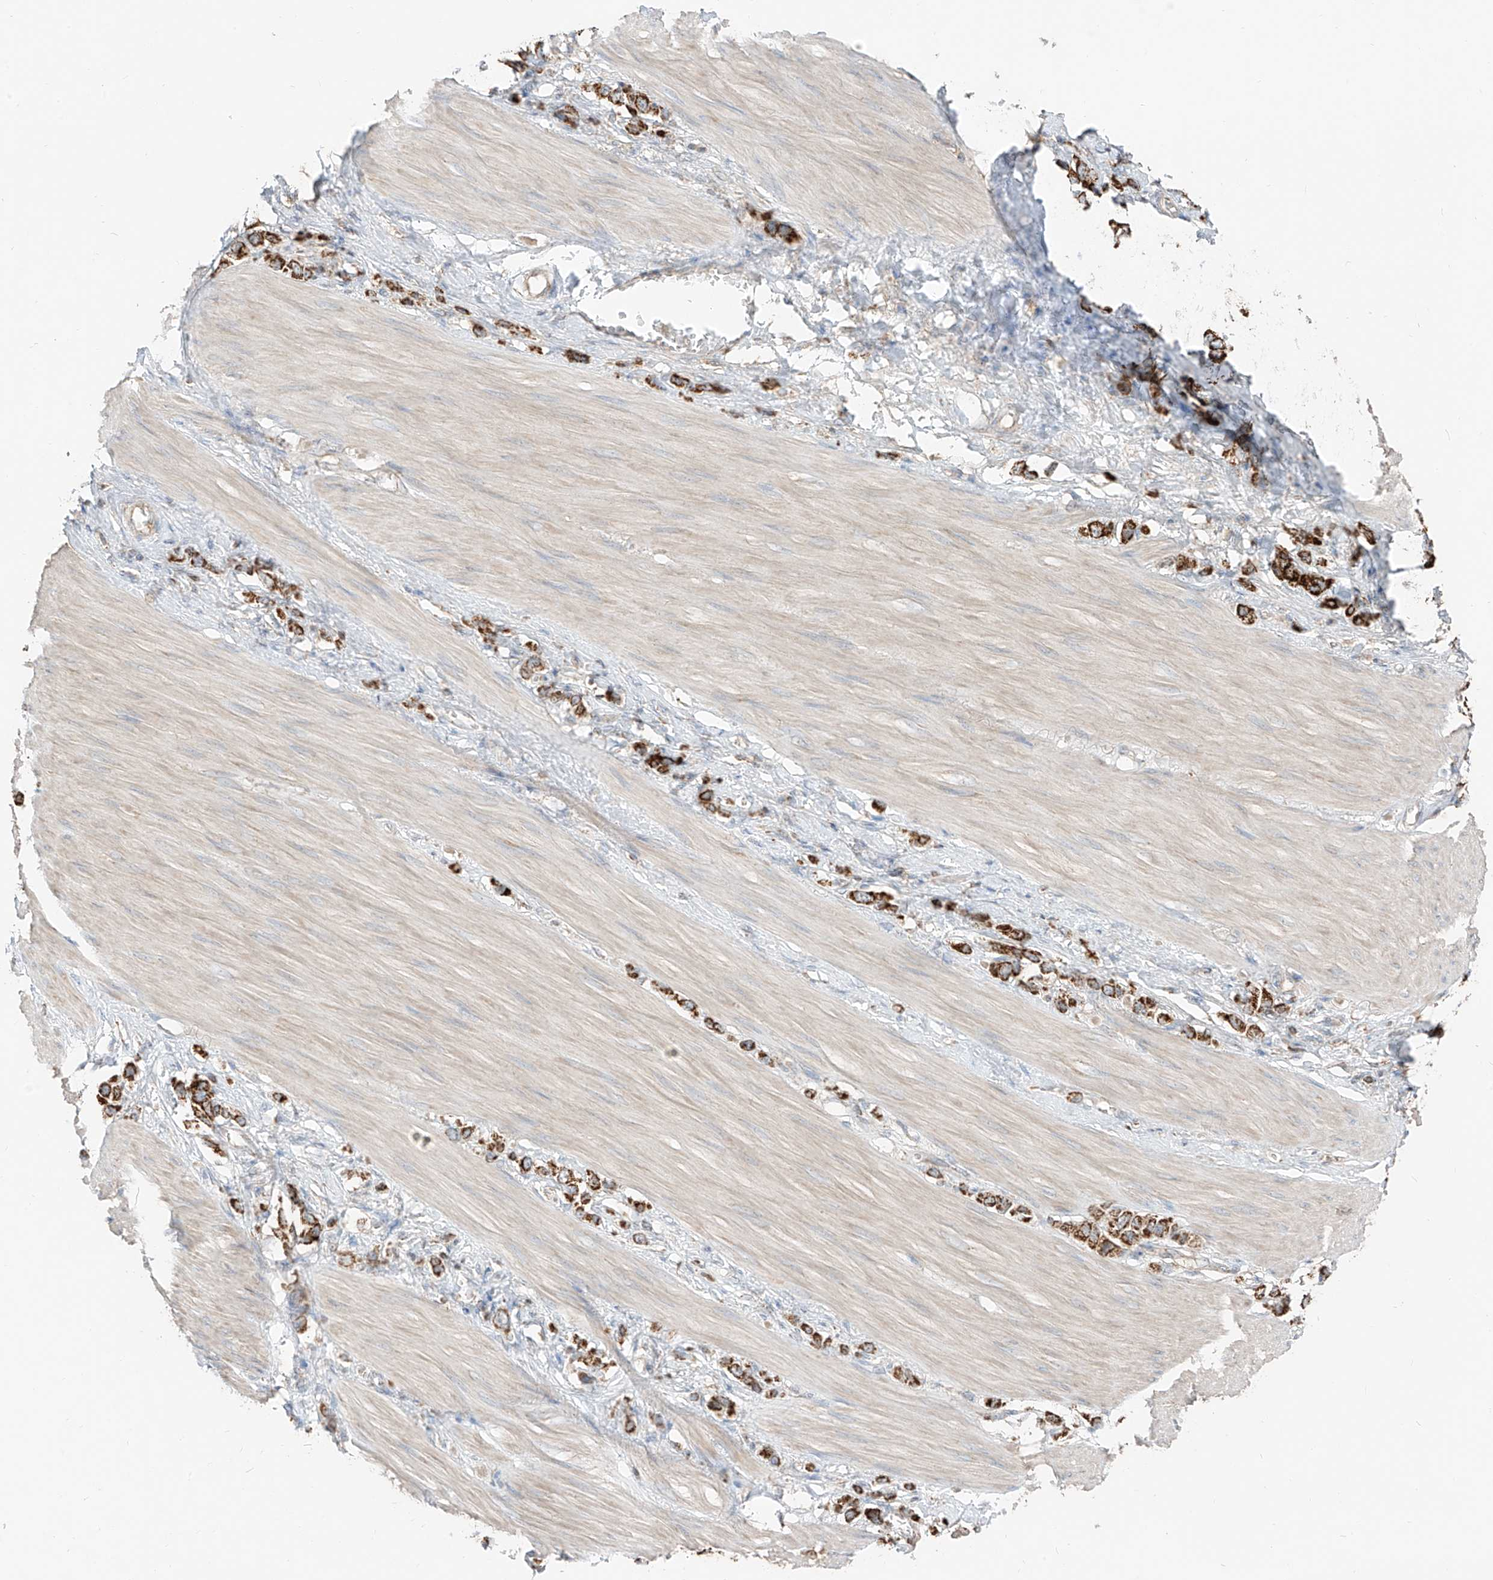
{"staining": {"intensity": "strong", "quantity": ">75%", "location": "cytoplasmic/membranous"}, "tissue": "stomach cancer", "cell_type": "Tumor cells", "image_type": "cancer", "snomed": [{"axis": "morphology", "description": "Adenocarcinoma, NOS"}, {"axis": "topography", "description": "Stomach"}], "caption": "Stomach adenocarcinoma was stained to show a protein in brown. There is high levels of strong cytoplasmic/membranous expression in about >75% of tumor cells. (DAB = brown stain, brightfield microscopy at high magnification).", "gene": "ETHE1", "patient": {"sex": "female", "age": 65}}